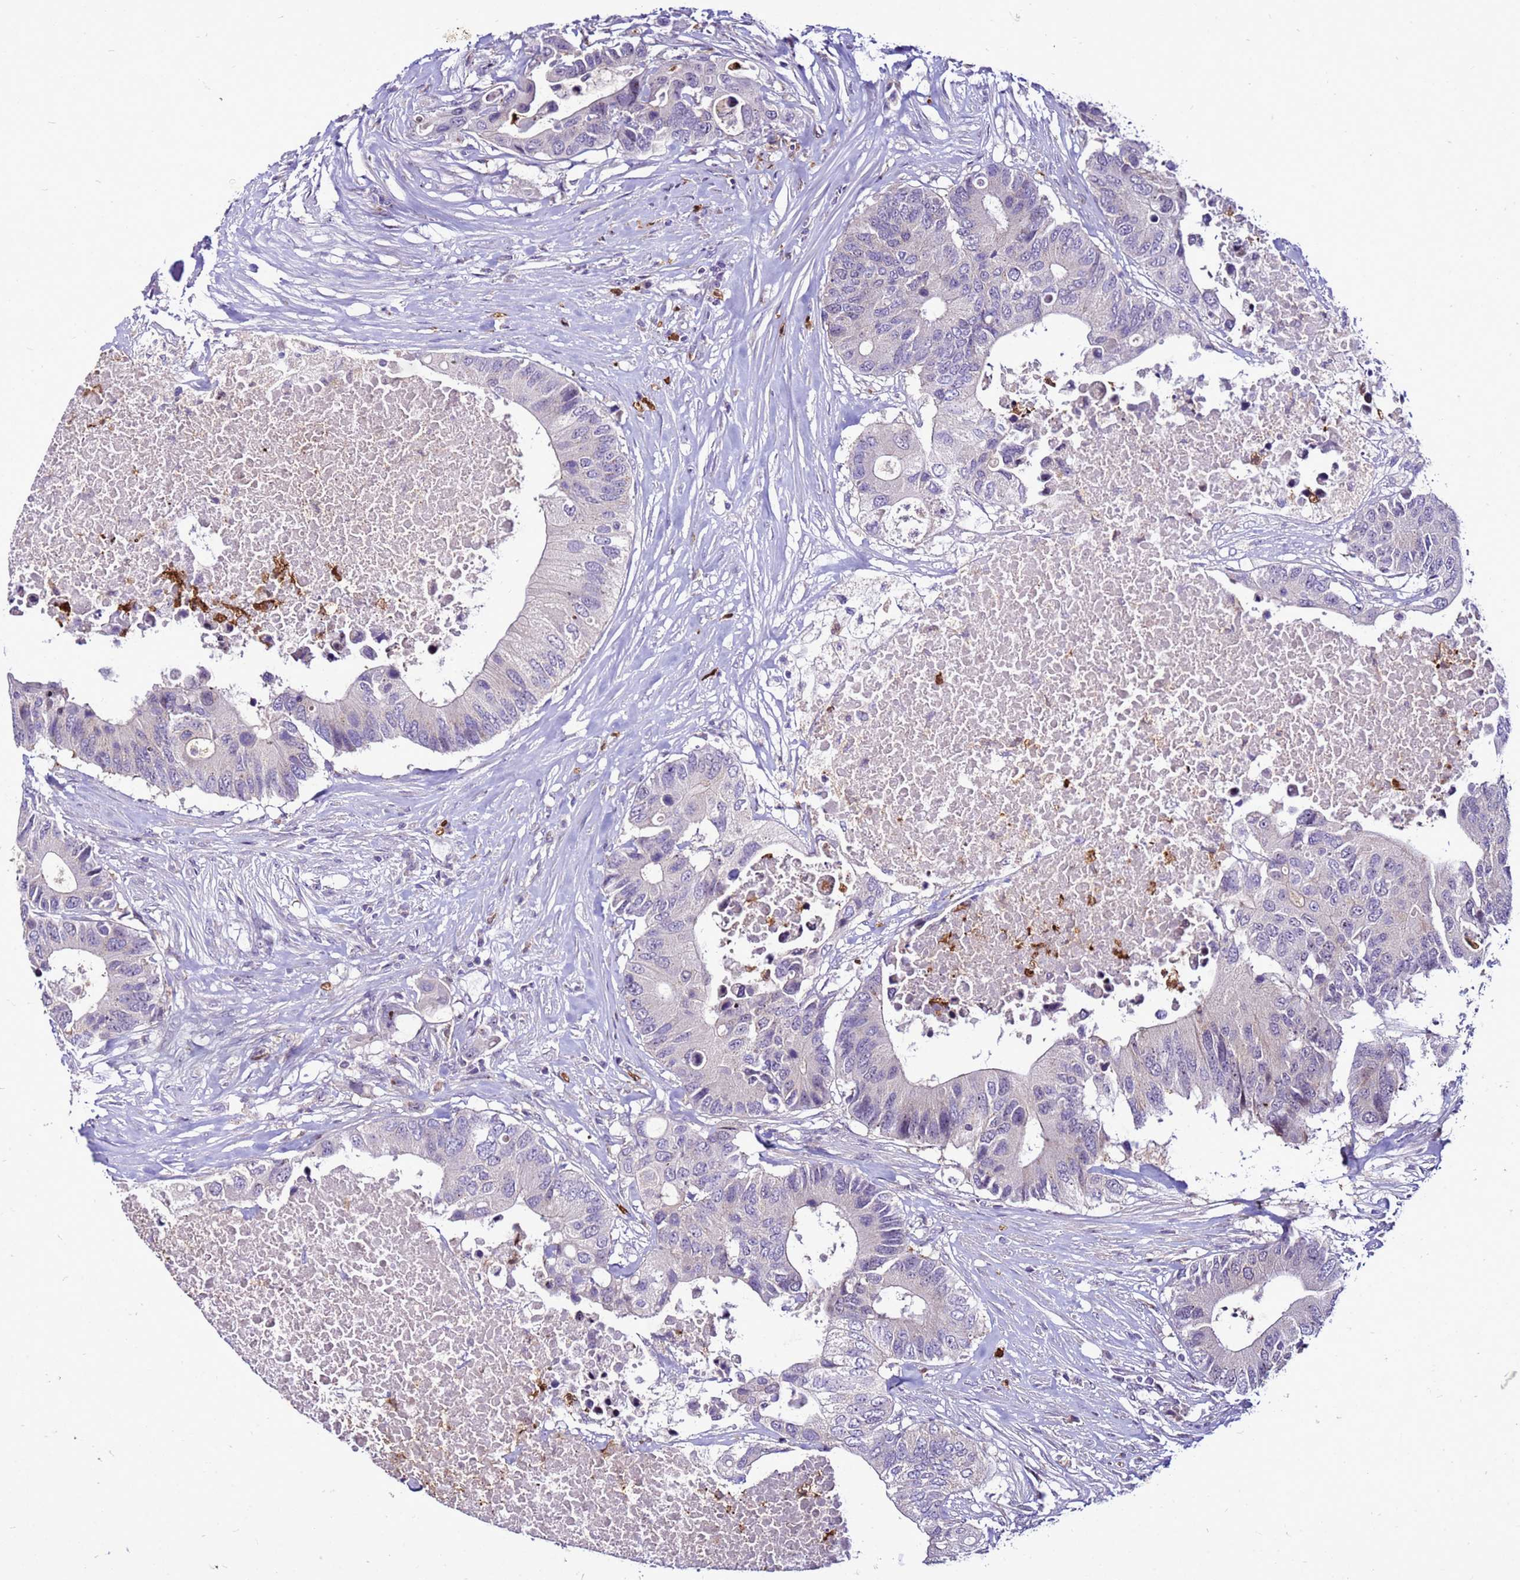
{"staining": {"intensity": "negative", "quantity": "none", "location": "none"}, "tissue": "colorectal cancer", "cell_type": "Tumor cells", "image_type": "cancer", "snomed": [{"axis": "morphology", "description": "Adenocarcinoma, NOS"}, {"axis": "topography", "description": "Colon"}], "caption": "There is no significant expression in tumor cells of colorectal cancer.", "gene": "VPS4B", "patient": {"sex": "male", "age": 71}}